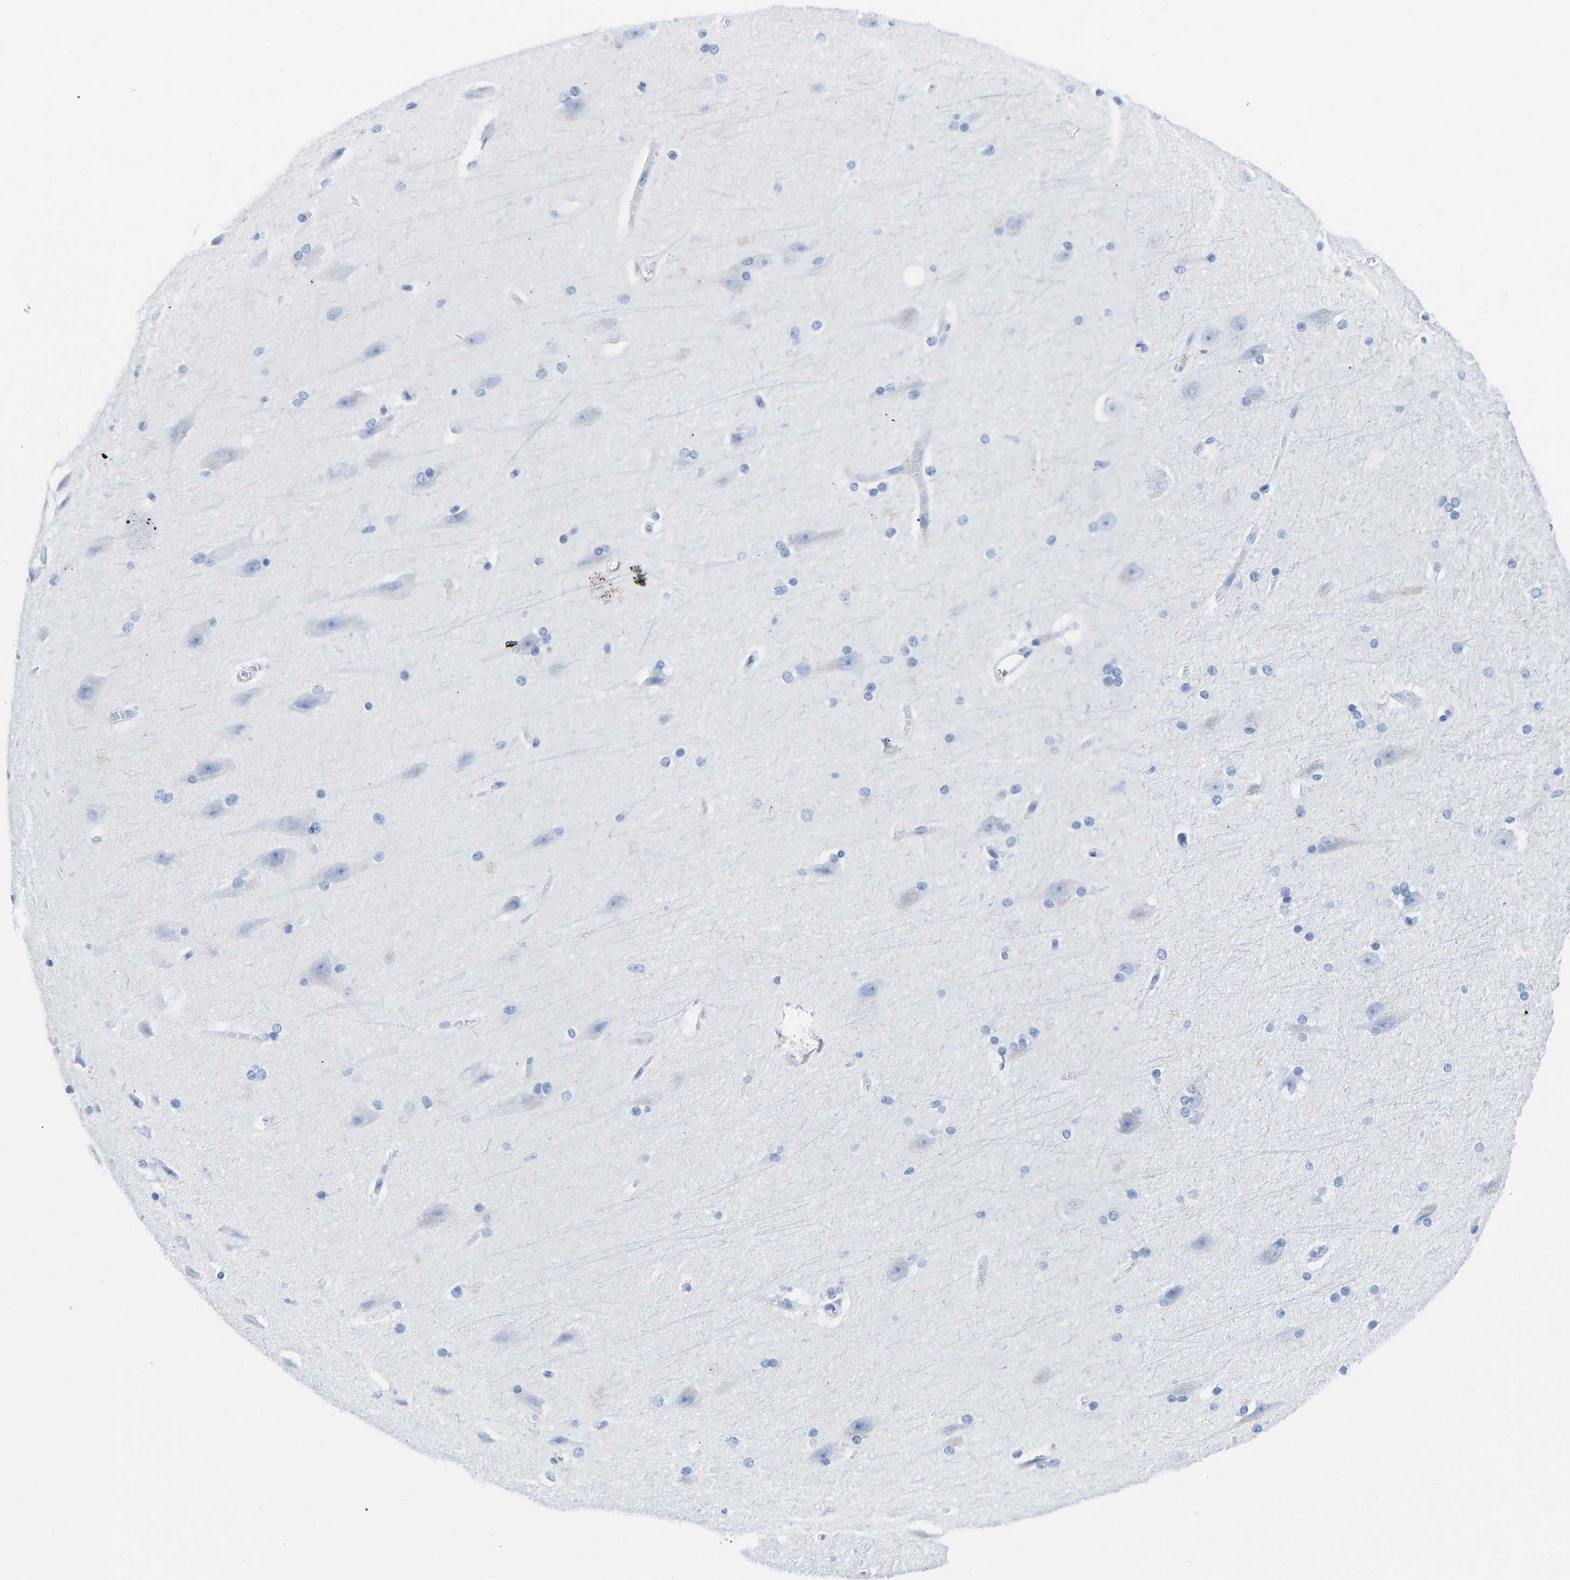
{"staining": {"intensity": "negative", "quantity": "none", "location": "none"}, "tissue": "cerebral cortex", "cell_type": "Endothelial cells", "image_type": "normal", "snomed": [{"axis": "morphology", "description": "Normal tissue, NOS"}, {"axis": "topography", "description": "Cerebral cortex"}, {"axis": "topography", "description": "Hippocampus"}], "caption": "An immunohistochemistry histopathology image of benign cerebral cortex is shown. There is no staining in endothelial cells of cerebral cortex. Nuclei are stained in blue.", "gene": "TCF7", "patient": {"sex": "female", "age": 19}}